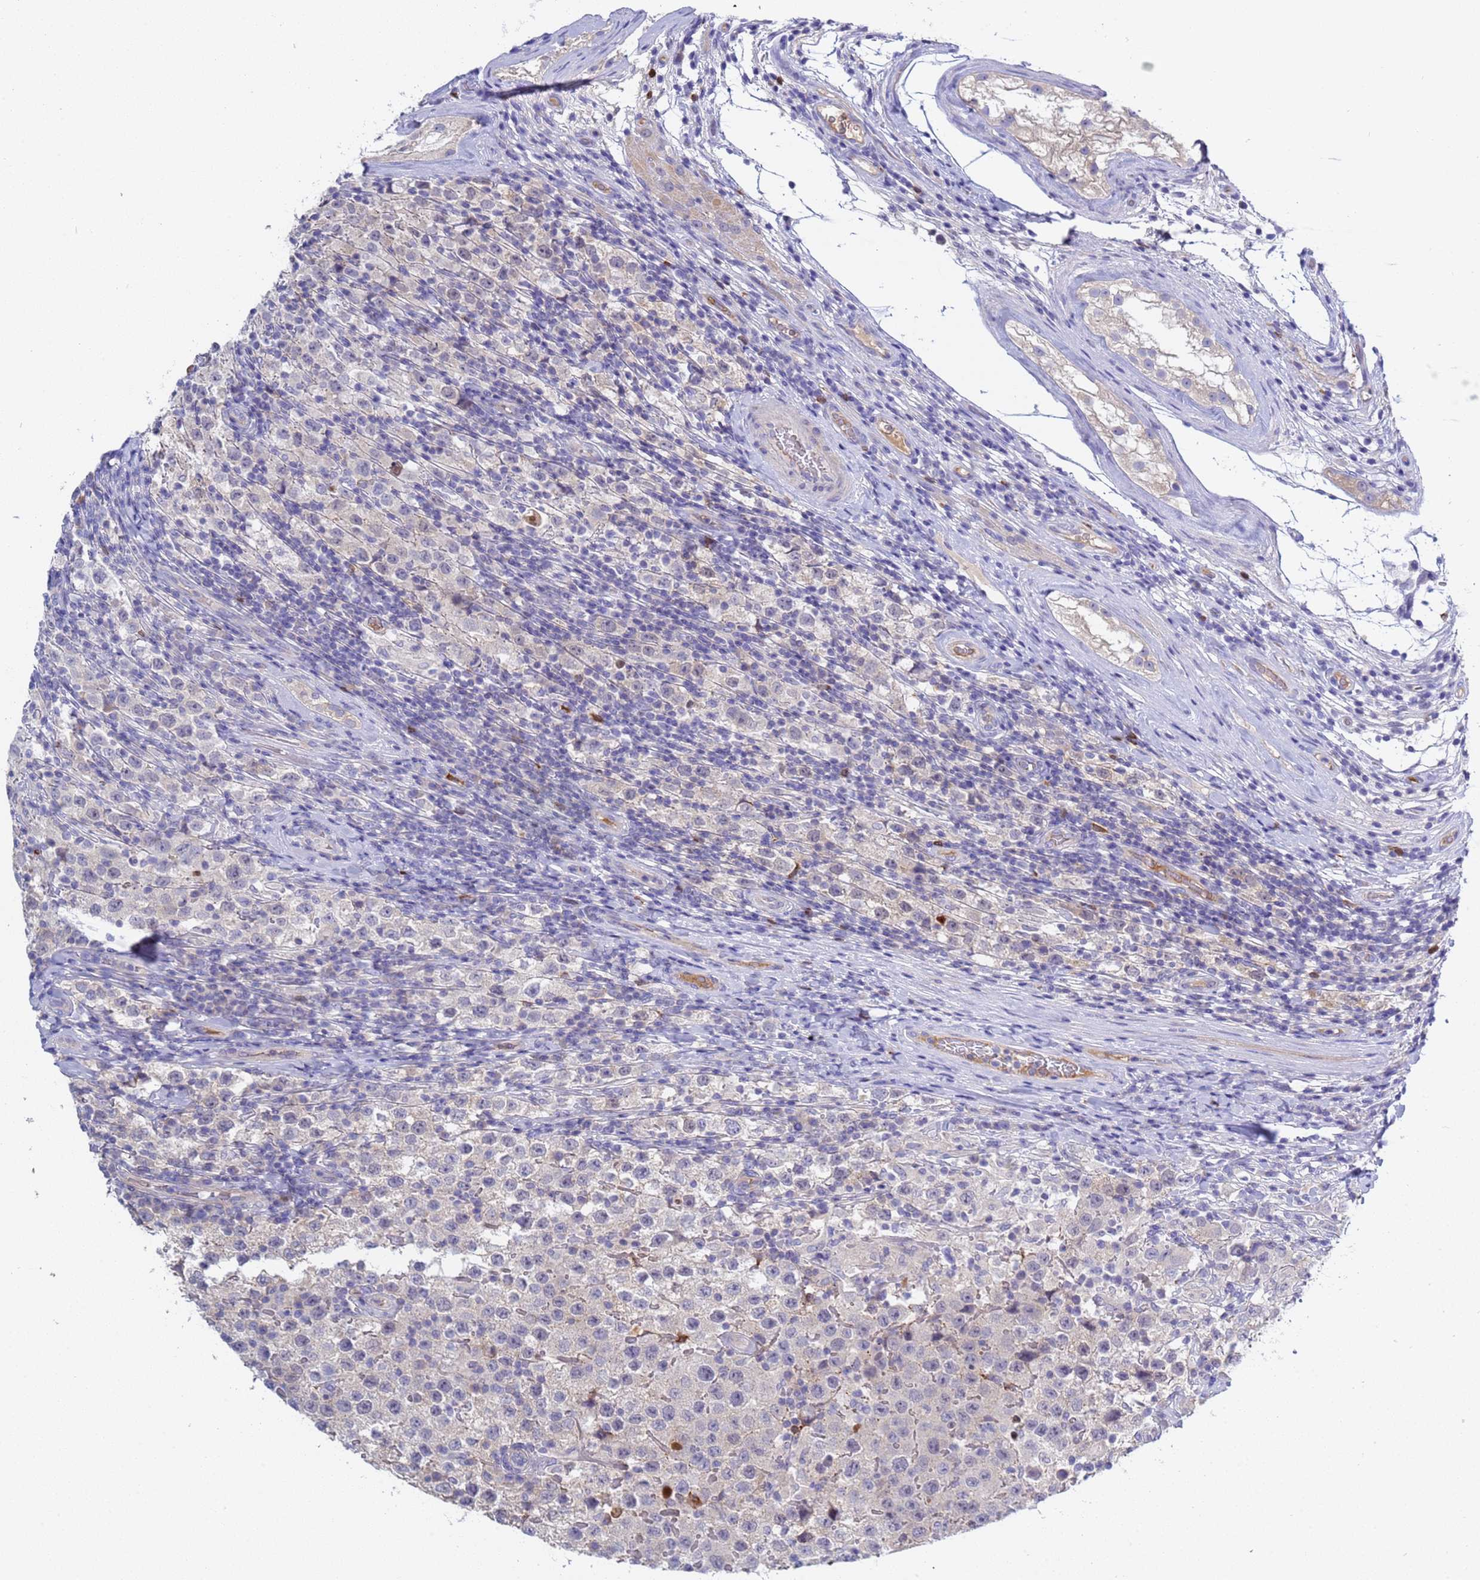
{"staining": {"intensity": "negative", "quantity": "none", "location": "none"}, "tissue": "testis cancer", "cell_type": "Tumor cells", "image_type": "cancer", "snomed": [{"axis": "morphology", "description": "Seminoma, NOS"}, {"axis": "morphology", "description": "Carcinoma, Embryonal, NOS"}, {"axis": "topography", "description": "Testis"}], "caption": "Immunohistochemistry of human testis cancer (embryonal carcinoma) exhibits no positivity in tumor cells. Nuclei are stained in blue.", "gene": "C4orf46", "patient": {"sex": "male", "age": 41}}